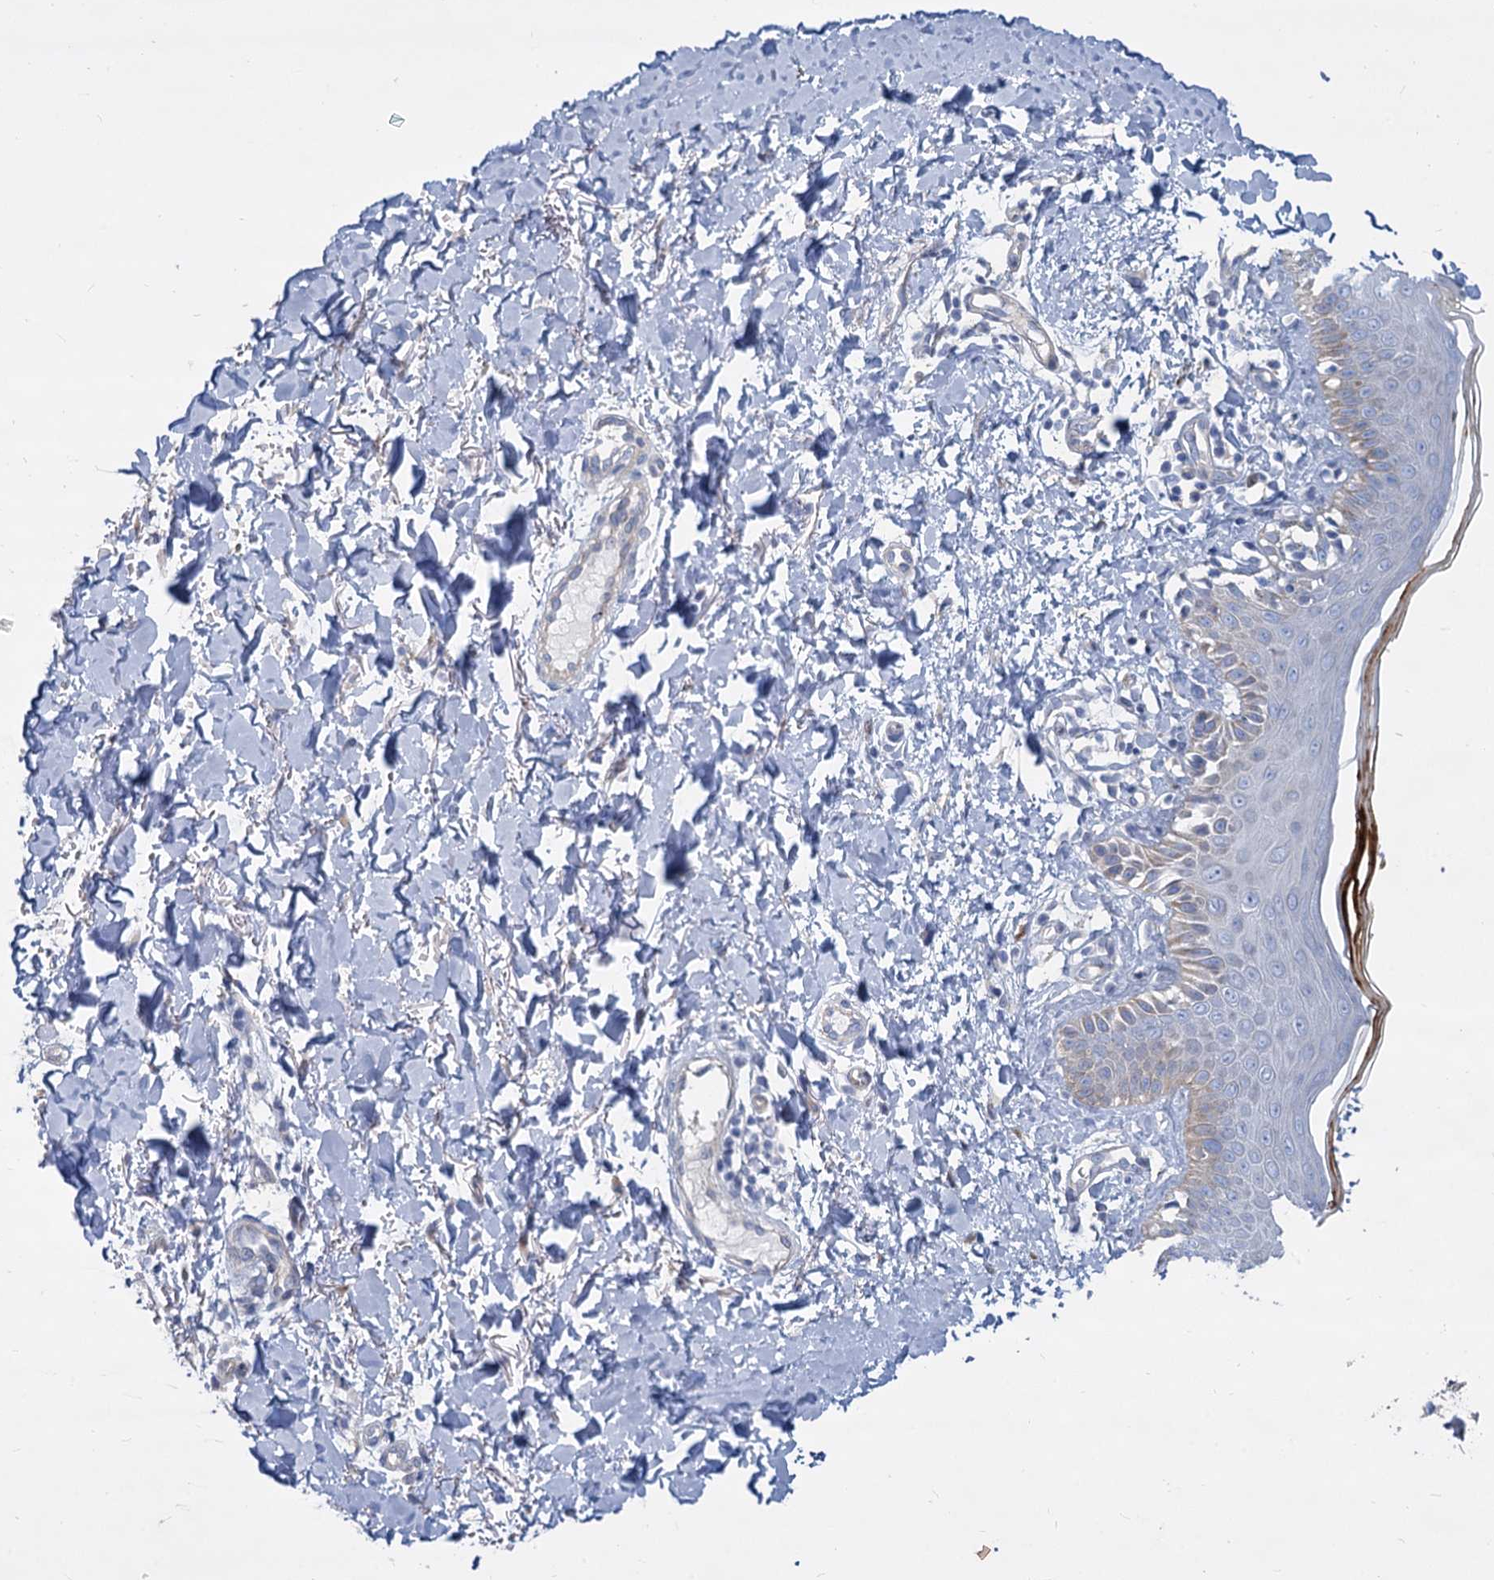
{"staining": {"intensity": "negative", "quantity": "none", "location": "none"}, "tissue": "skin", "cell_type": "Fibroblasts", "image_type": "normal", "snomed": [{"axis": "morphology", "description": "Normal tissue, NOS"}, {"axis": "topography", "description": "Skin"}], "caption": "Protein analysis of normal skin displays no significant expression in fibroblasts.", "gene": "TRIM77", "patient": {"sex": "male", "age": 52}}